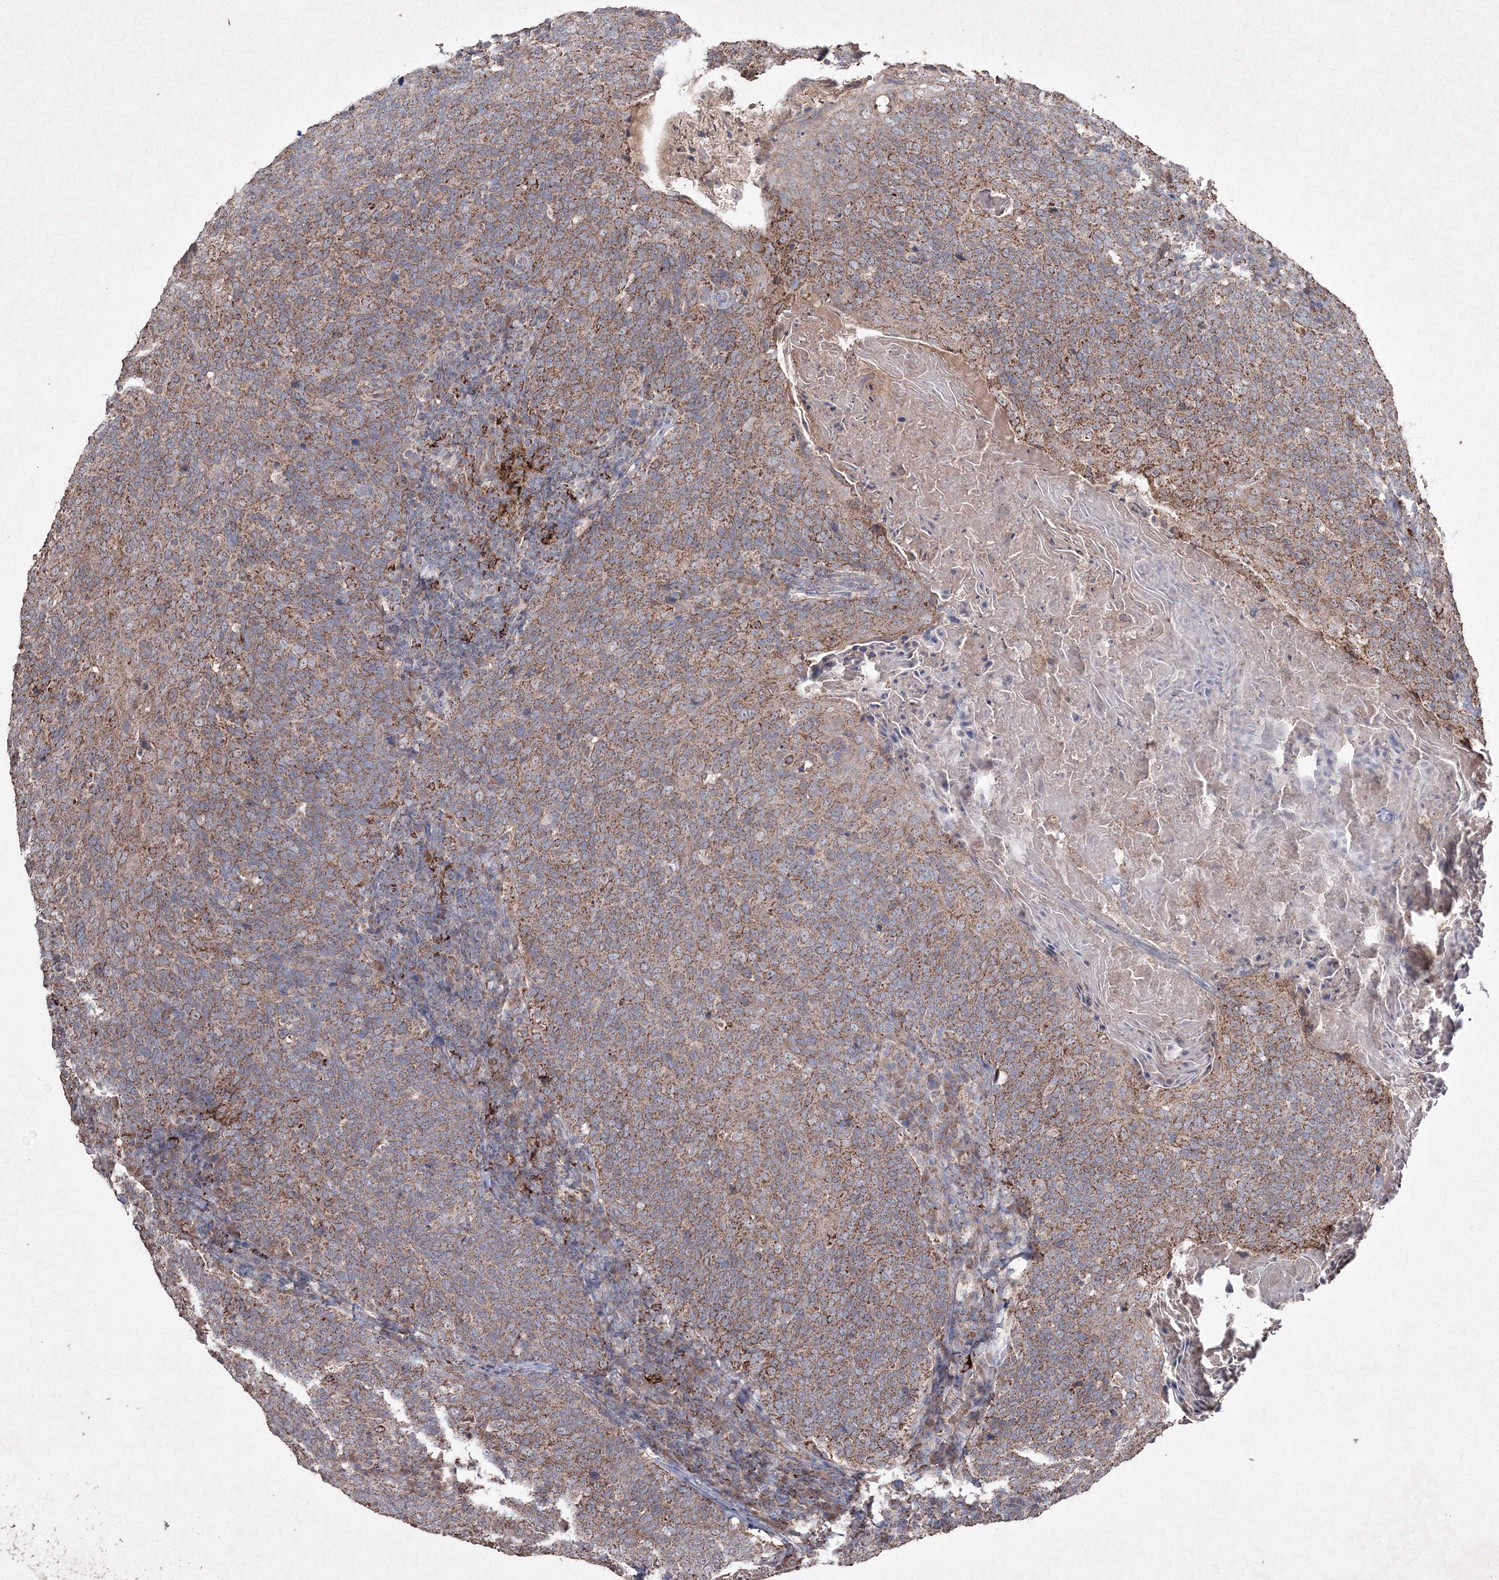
{"staining": {"intensity": "moderate", "quantity": ">75%", "location": "cytoplasmic/membranous"}, "tissue": "head and neck cancer", "cell_type": "Tumor cells", "image_type": "cancer", "snomed": [{"axis": "morphology", "description": "Squamous cell carcinoma, NOS"}, {"axis": "morphology", "description": "Squamous cell carcinoma, metastatic, NOS"}, {"axis": "topography", "description": "Lymph node"}, {"axis": "topography", "description": "Head-Neck"}], "caption": "The histopathology image shows staining of head and neck cancer (squamous cell carcinoma), revealing moderate cytoplasmic/membranous protein staining (brown color) within tumor cells. (DAB (3,3'-diaminobenzidine) IHC, brown staining for protein, blue staining for nuclei).", "gene": "GRSF1", "patient": {"sex": "male", "age": 62}}